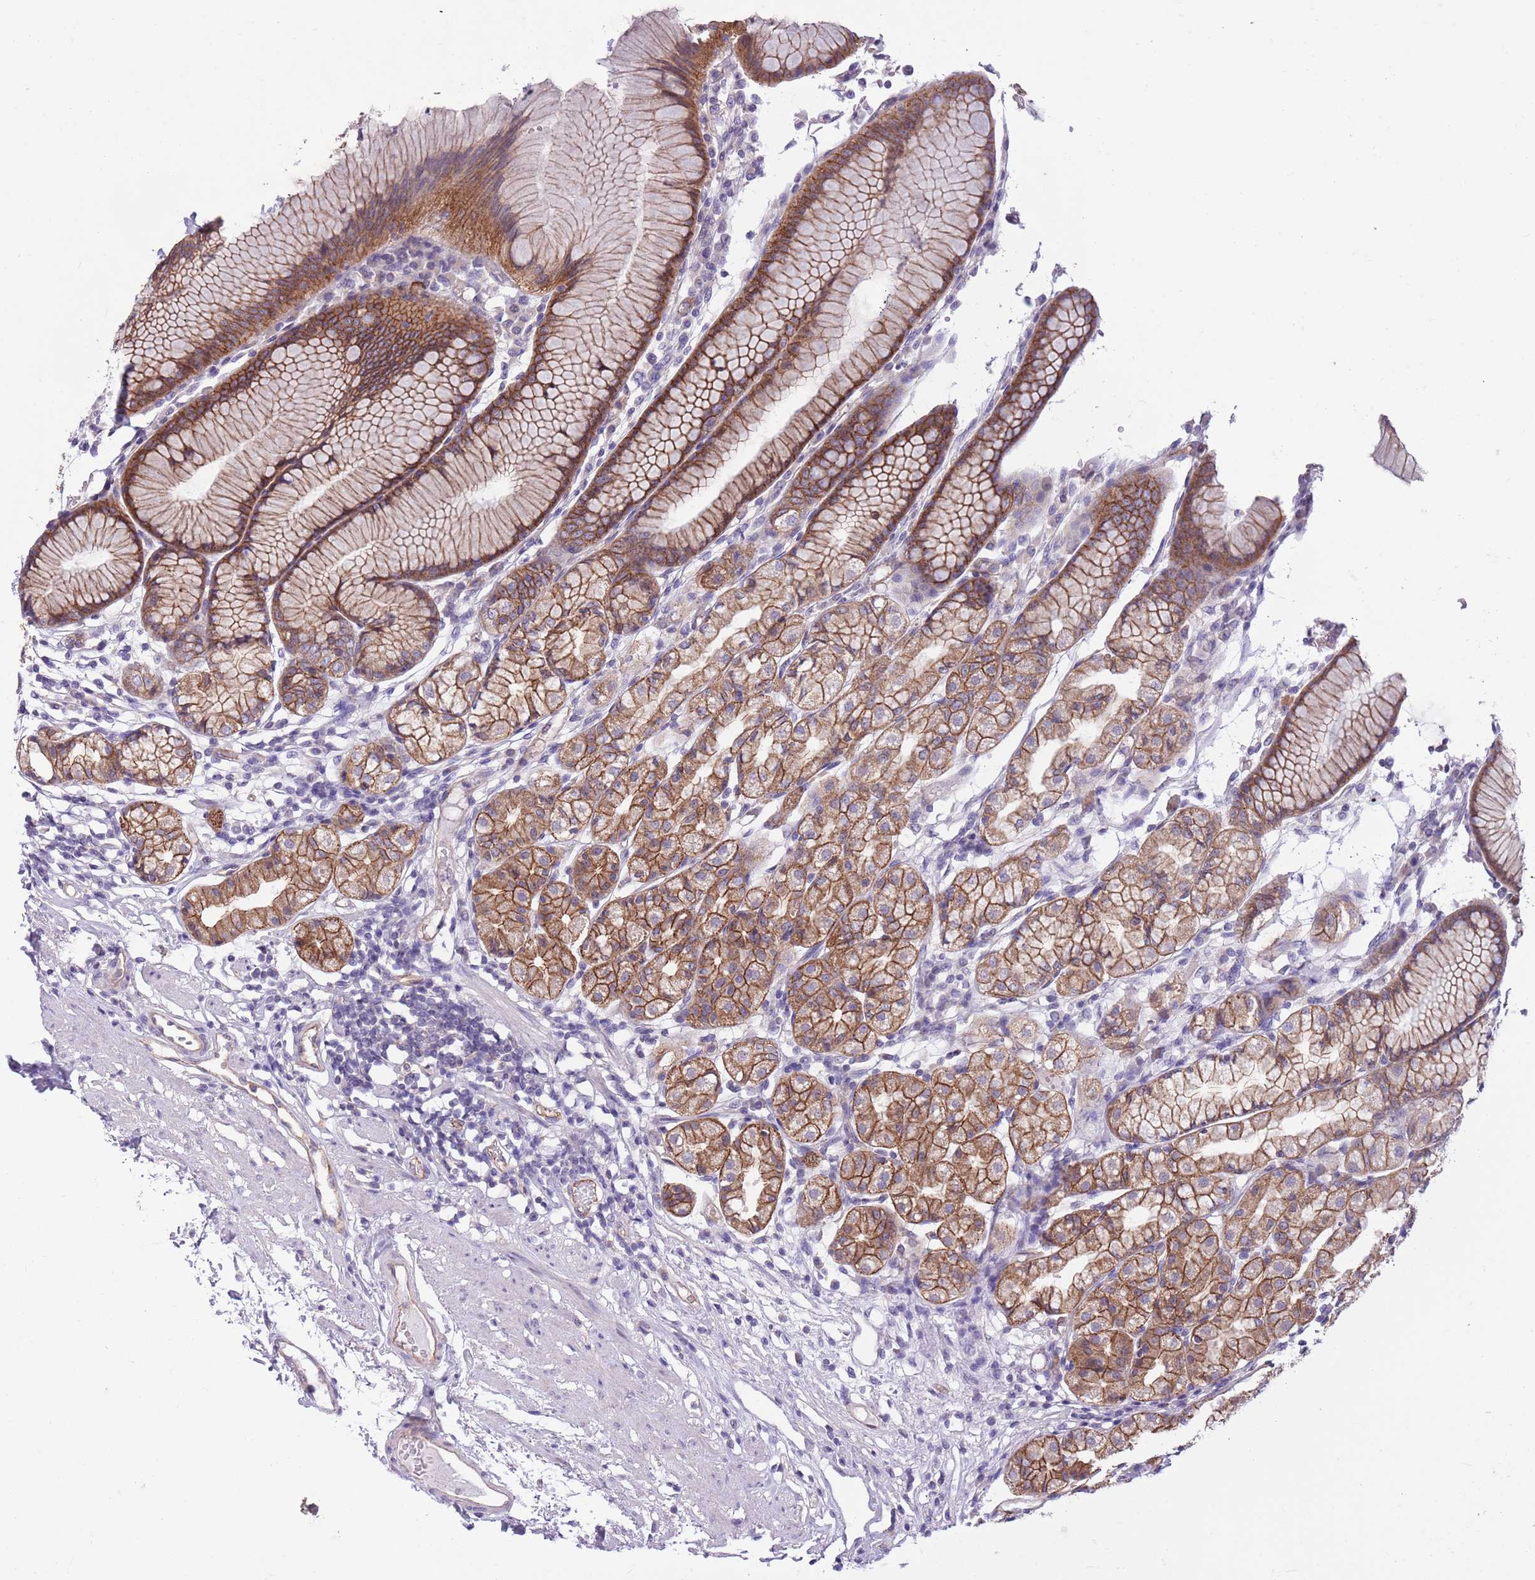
{"staining": {"intensity": "moderate", "quantity": ">75%", "location": "cytoplasmic/membranous"}, "tissue": "stomach", "cell_type": "Glandular cells", "image_type": "normal", "snomed": [{"axis": "morphology", "description": "Normal tissue, NOS"}, {"axis": "topography", "description": "Stomach"}], "caption": "Glandular cells demonstrate moderate cytoplasmic/membranous positivity in about >75% of cells in benign stomach. Immunohistochemistry stains the protein of interest in brown and the nuclei are stained blue.", "gene": "PARP8", "patient": {"sex": "female", "age": 57}}